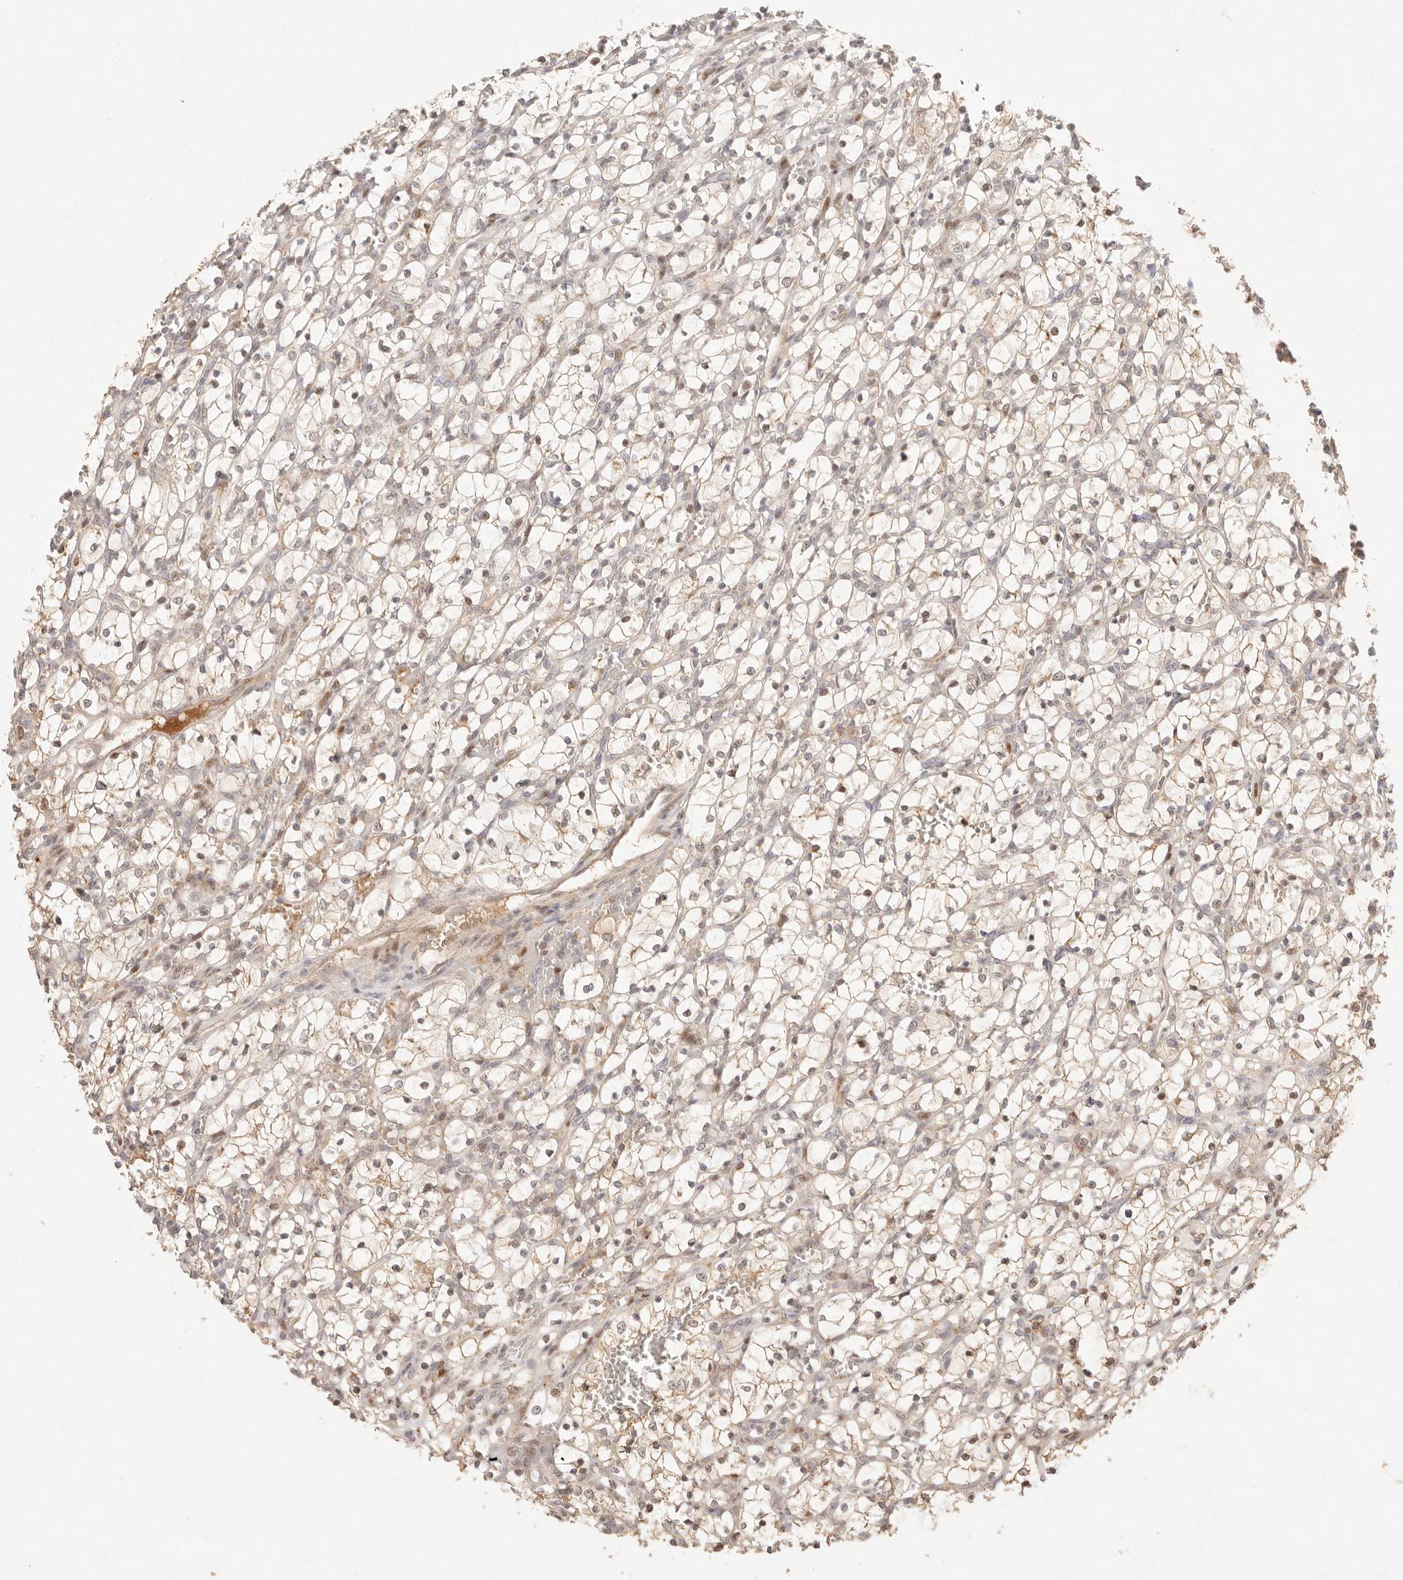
{"staining": {"intensity": "weak", "quantity": "25%-75%", "location": "cytoplasmic/membranous,nuclear"}, "tissue": "renal cancer", "cell_type": "Tumor cells", "image_type": "cancer", "snomed": [{"axis": "morphology", "description": "Adenocarcinoma, NOS"}, {"axis": "topography", "description": "Kidney"}], "caption": "A micrograph of renal cancer (adenocarcinoma) stained for a protein reveals weak cytoplasmic/membranous and nuclear brown staining in tumor cells.", "gene": "PHLDA3", "patient": {"sex": "female", "age": 69}}